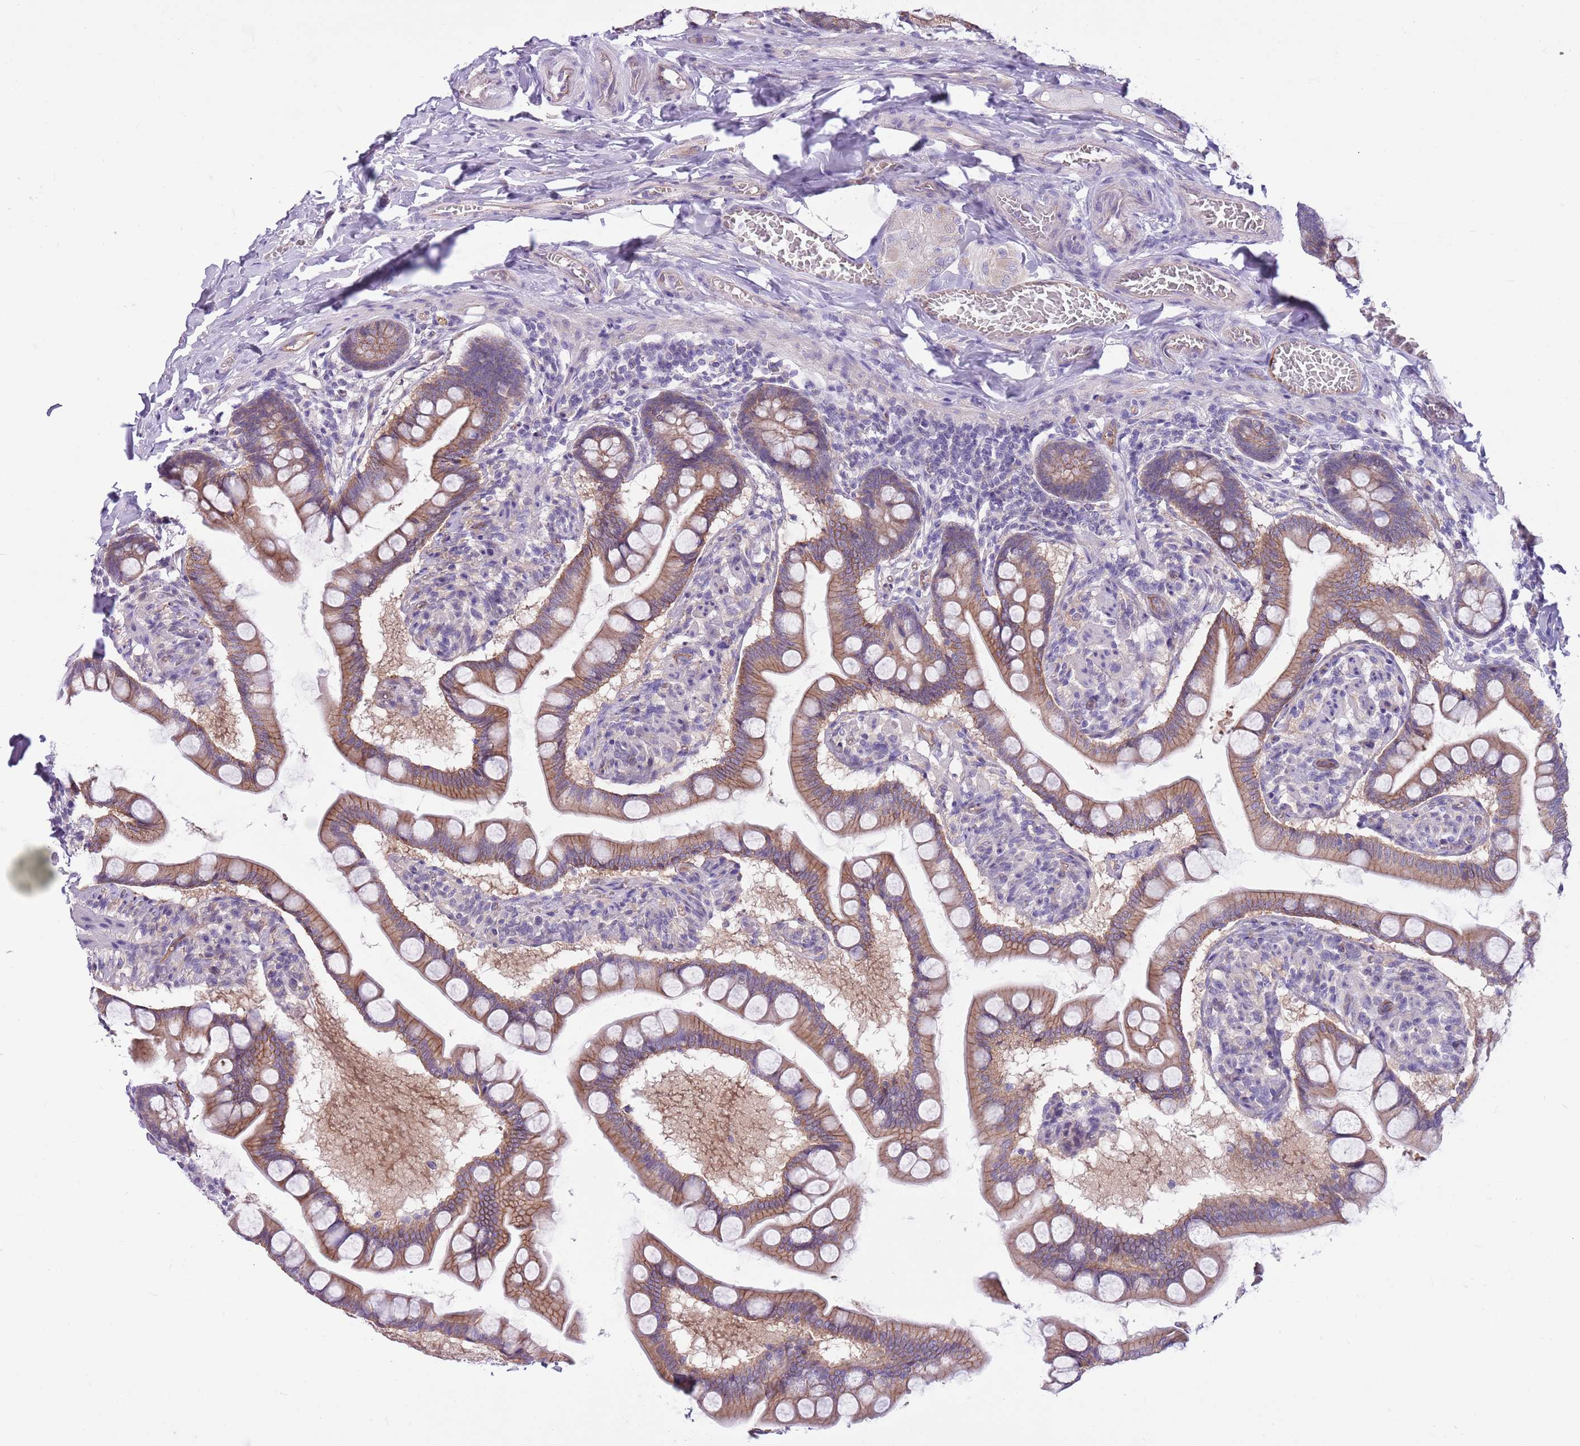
{"staining": {"intensity": "moderate", "quantity": ">75%", "location": "cytoplasmic/membranous"}, "tissue": "small intestine", "cell_type": "Glandular cells", "image_type": "normal", "snomed": [{"axis": "morphology", "description": "Normal tissue, NOS"}, {"axis": "topography", "description": "Small intestine"}], "caption": "The immunohistochemical stain shows moderate cytoplasmic/membranous positivity in glandular cells of normal small intestine. (brown staining indicates protein expression, while blue staining denotes nuclei).", "gene": "PARP8", "patient": {"sex": "male", "age": 41}}